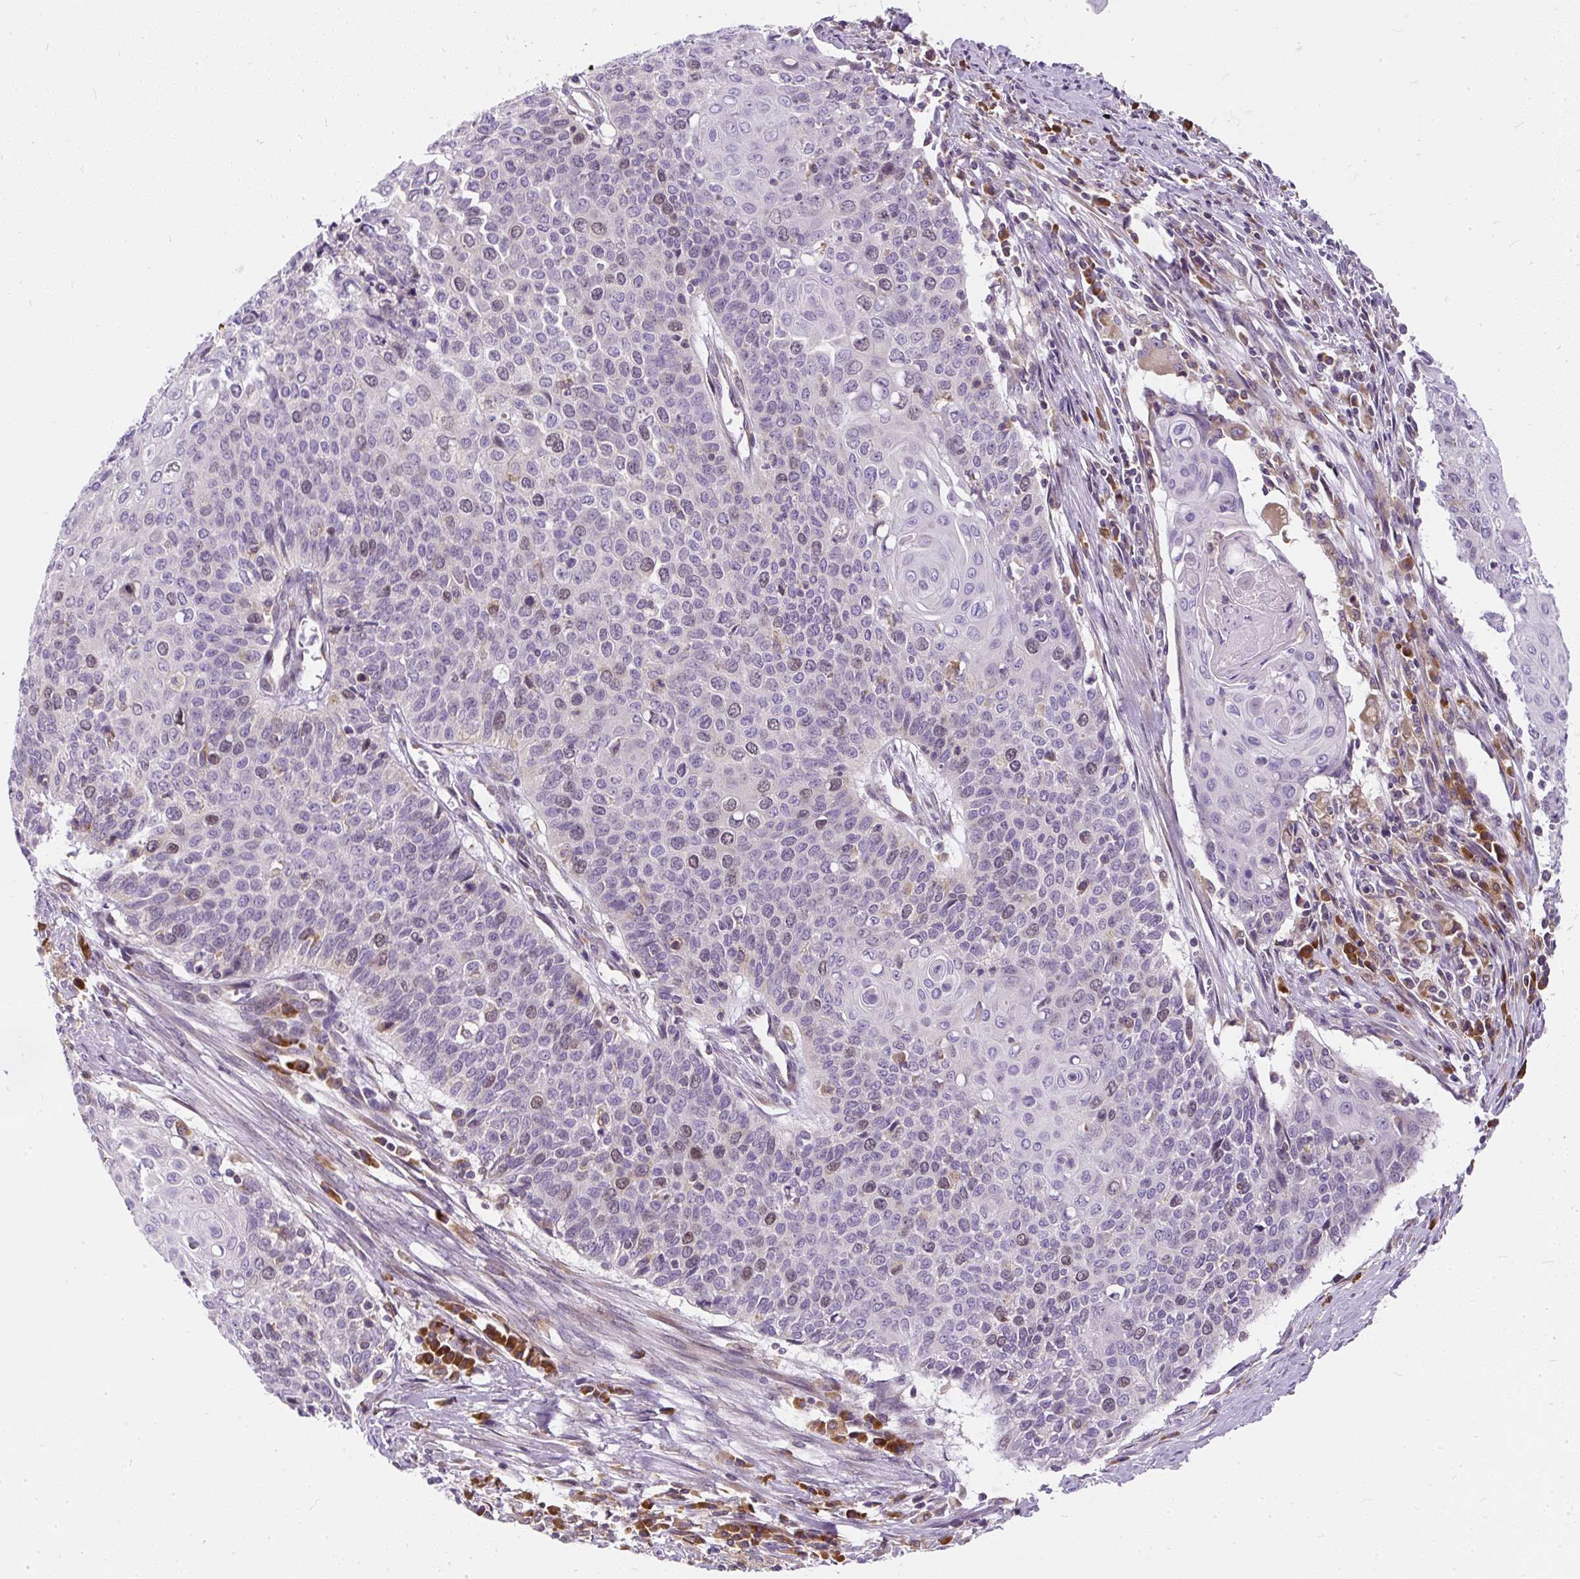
{"staining": {"intensity": "weak", "quantity": "<25%", "location": "nuclear"}, "tissue": "cervical cancer", "cell_type": "Tumor cells", "image_type": "cancer", "snomed": [{"axis": "morphology", "description": "Squamous cell carcinoma, NOS"}, {"axis": "topography", "description": "Cervix"}], "caption": "Squamous cell carcinoma (cervical) was stained to show a protein in brown. There is no significant expression in tumor cells.", "gene": "CYP20A1", "patient": {"sex": "female", "age": 39}}